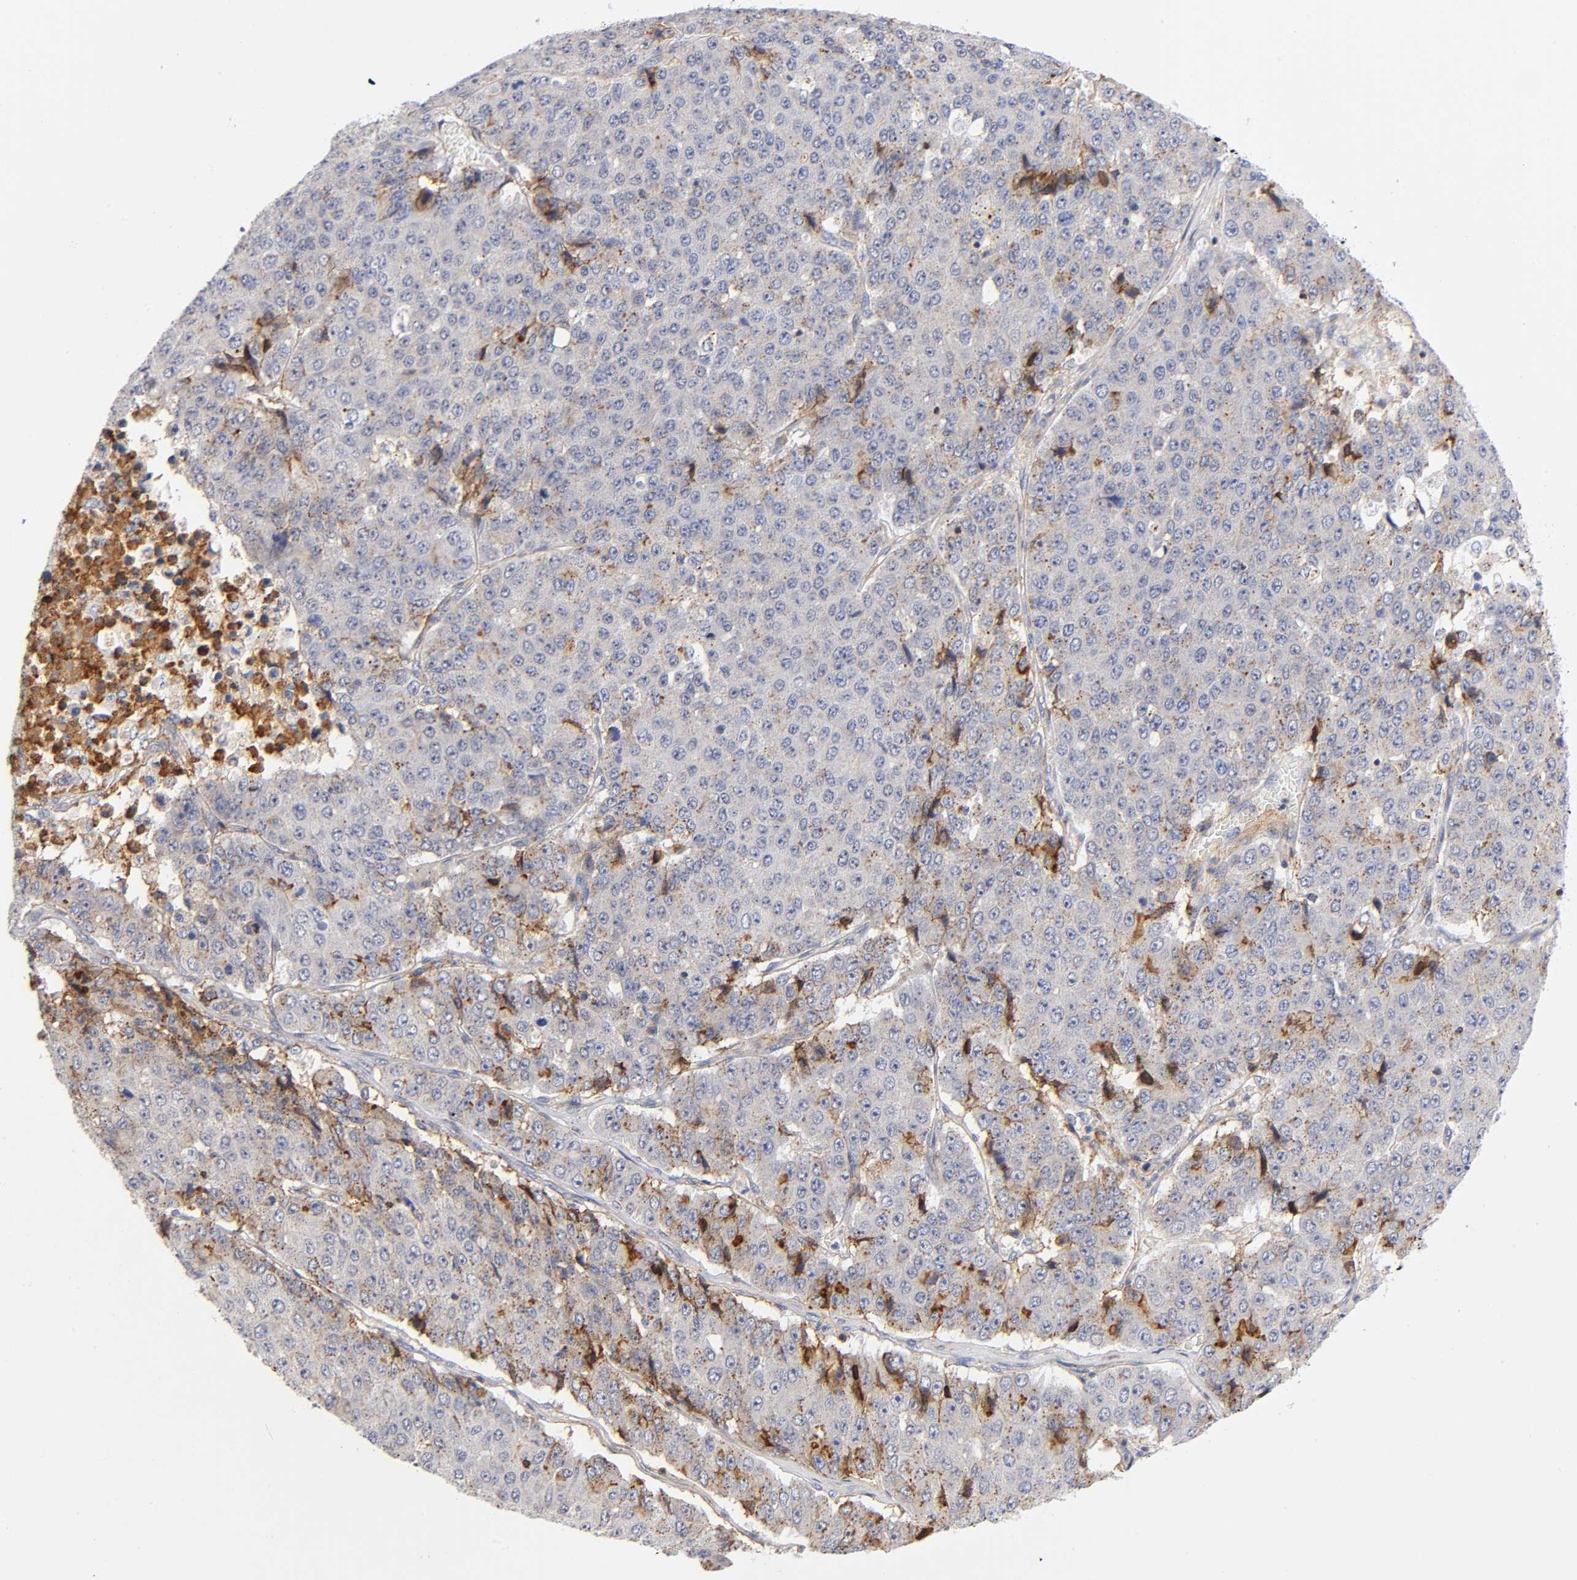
{"staining": {"intensity": "moderate", "quantity": "<25%", "location": "cytoplasmic/membranous"}, "tissue": "pancreatic cancer", "cell_type": "Tumor cells", "image_type": "cancer", "snomed": [{"axis": "morphology", "description": "Adenocarcinoma, NOS"}, {"axis": "topography", "description": "Pancreas"}], "caption": "Human pancreatic cancer stained for a protein (brown) shows moderate cytoplasmic/membranous positive staining in approximately <25% of tumor cells.", "gene": "ANXA7", "patient": {"sex": "male", "age": 50}}